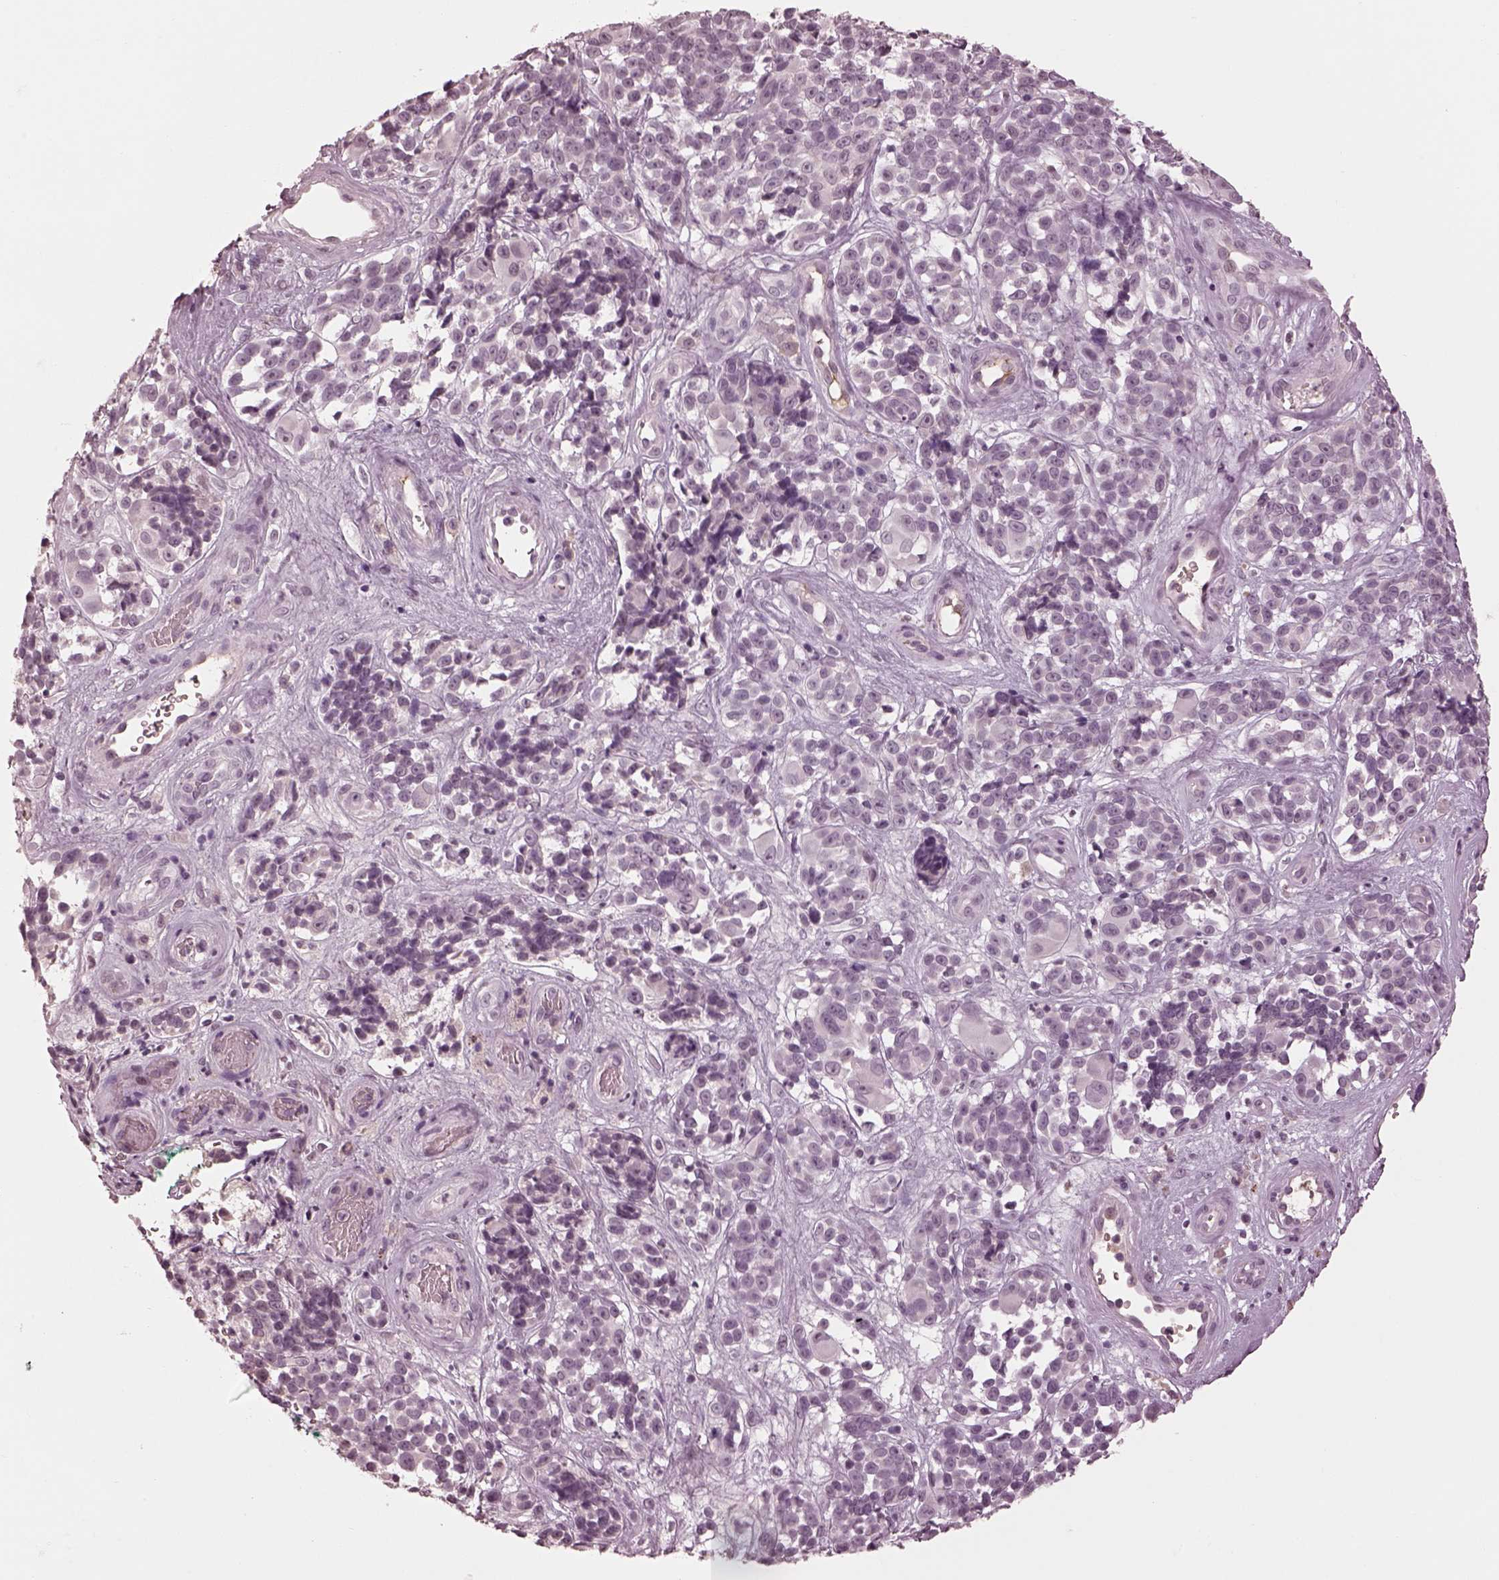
{"staining": {"intensity": "negative", "quantity": "none", "location": "none"}, "tissue": "melanoma", "cell_type": "Tumor cells", "image_type": "cancer", "snomed": [{"axis": "morphology", "description": "Malignant melanoma, NOS"}, {"axis": "topography", "description": "Skin"}], "caption": "There is no significant staining in tumor cells of malignant melanoma.", "gene": "KCNA2", "patient": {"sex": "female", "age": 88}}